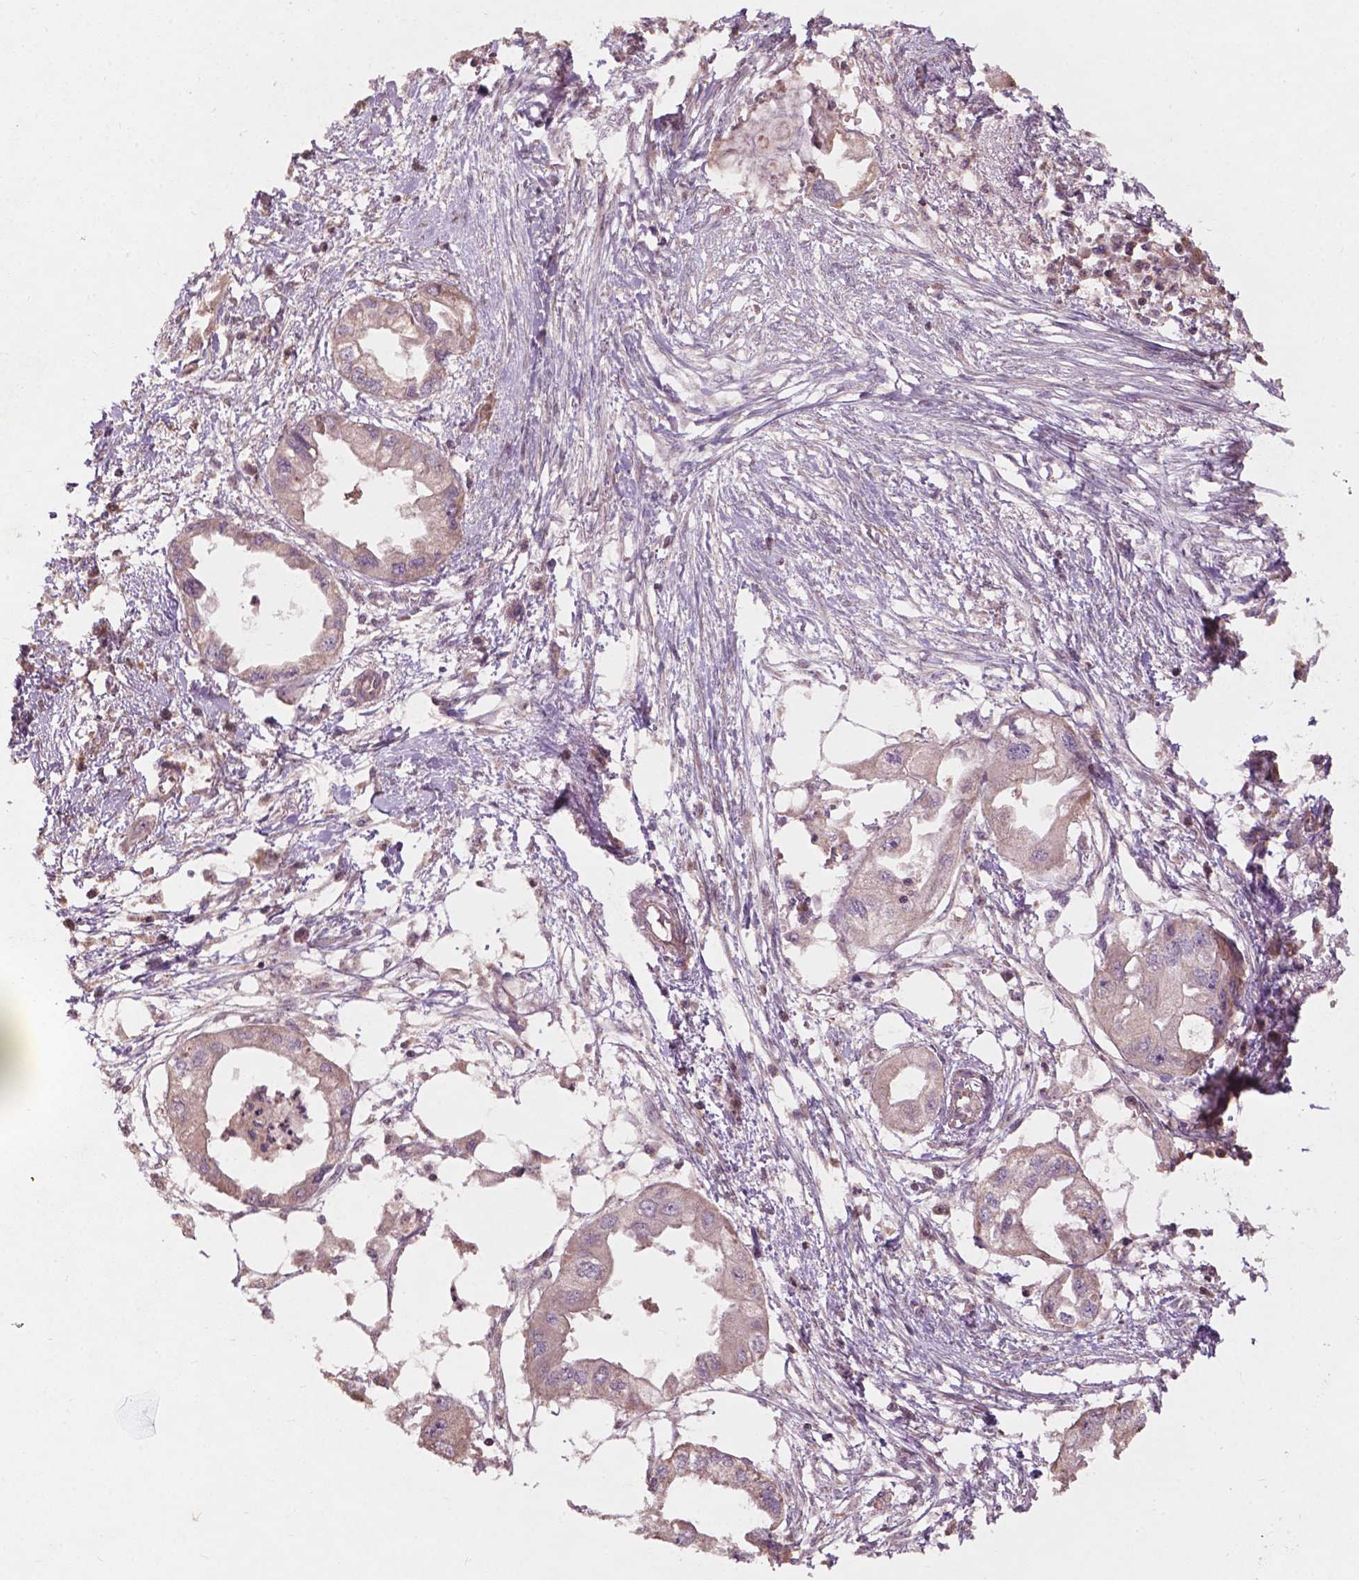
{"staining": {"intensity": "weak", "quantity": "25%-75%", "location": "cytoplasmic/membranous"}, "tissue": "endometrial cancer", "cell_type": "Tumor cells", "image_type": "cancer", "snomed": [{"axis": "morphology", "description": "Adenocarcinoma, NOS"}, {"axis": "morphology", "description": "Adenocarcinoma, metastatic, NOS"}, {"axis": "topography", "description": "Adipose tissue"}, {"axis": "topography", "description": "Endometrium"}], "caption": "Endometrial metastatic adenocarcinoma stained for a protein (brown) shows weak cytoplasmic/membranous positive positivity in about 25%-75% of tumor cells.", "gene": "CDC42BPA", "patient": {"sex": "female", "age": 67}}